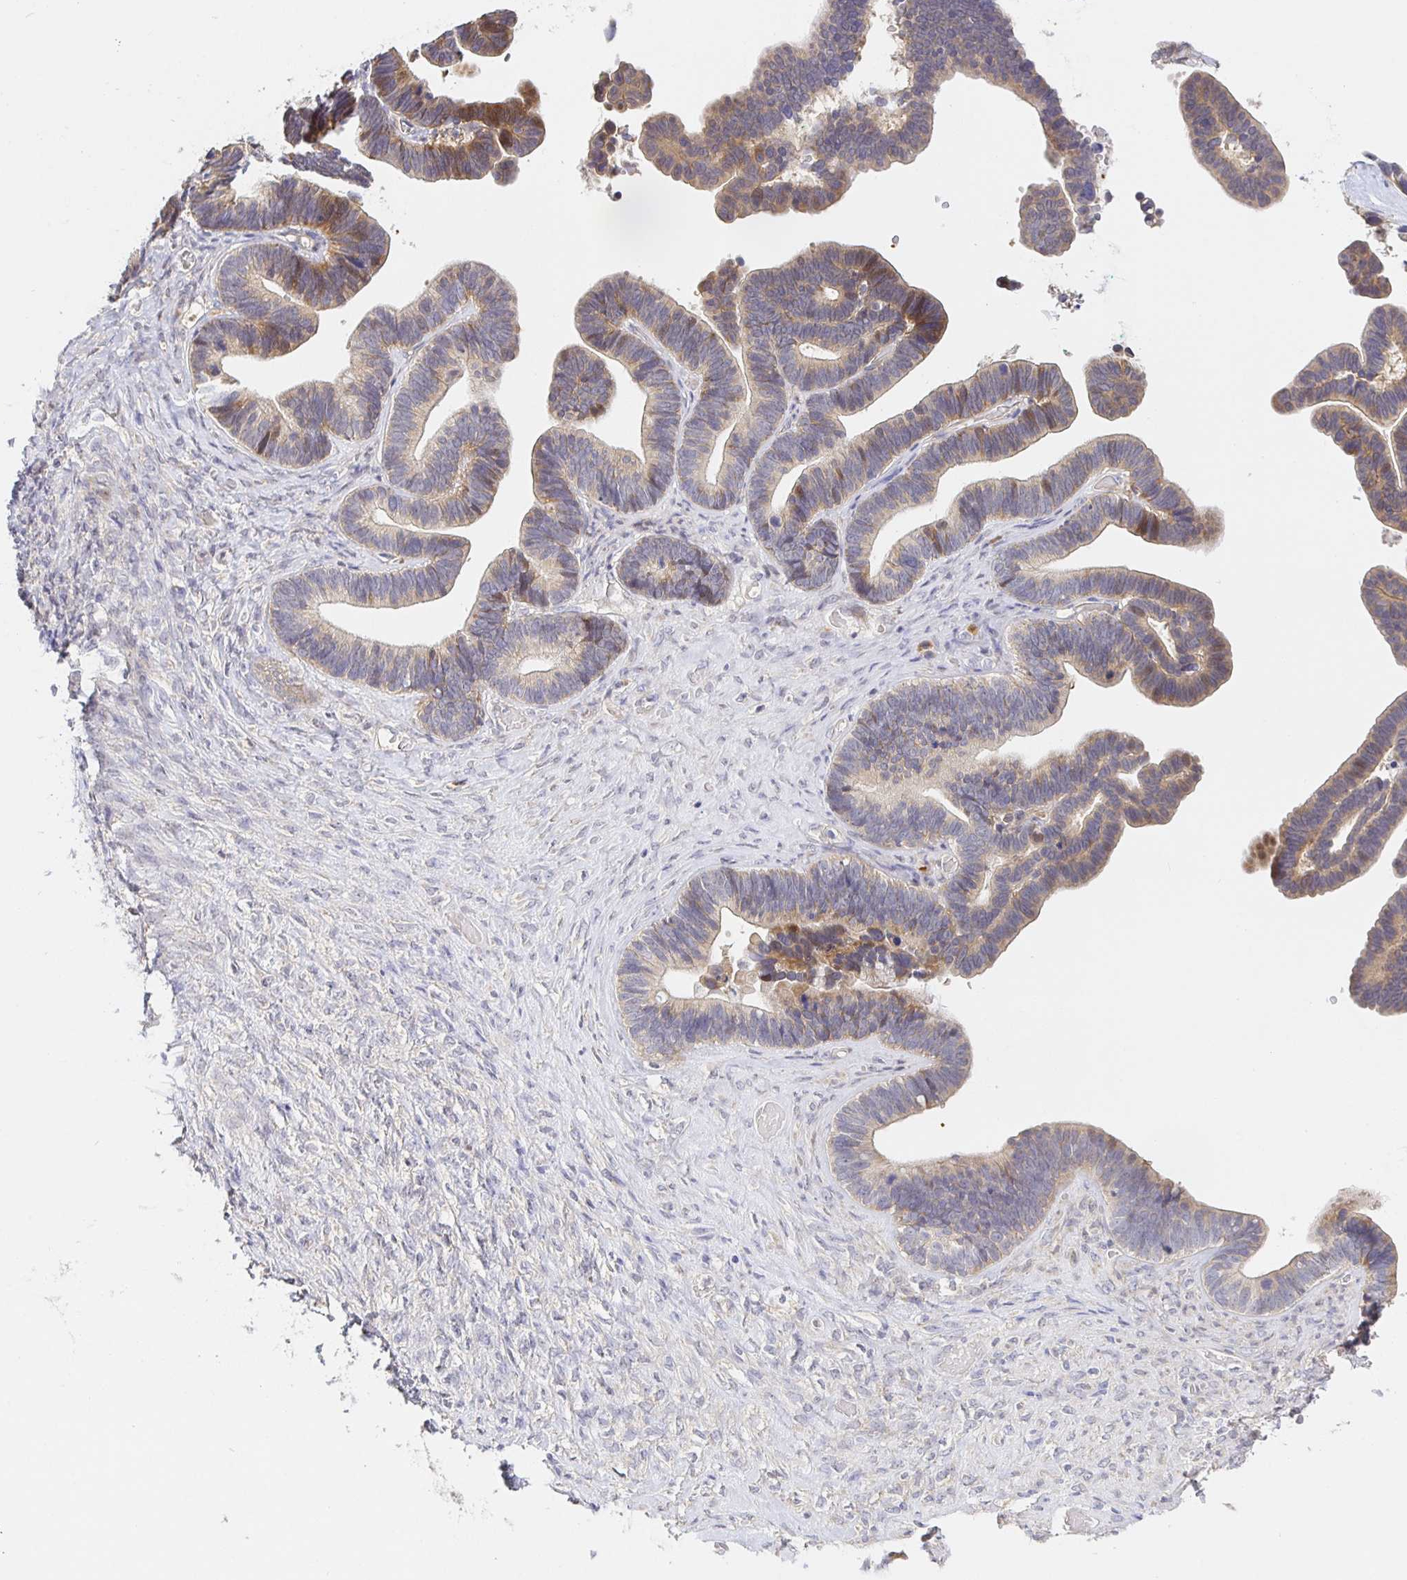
{"staining": {"intensity": "moderate", "quantity": "25%-75%", "location": "cytoplasmic/membranous"}, "tissue": "ovarian cancer", "cell_type": "Tumor cells", "image_type": "cancer", "snomed": [{"axis": "morphology", "description": "Cystadenocarcinoma, serous, NOS"}, {"axis": "topography", "description": "Ovary"}], "caption": "Immunohistochemistry (IHC) of human serous cystadenocarcinoma (ovarian) displays medium levels of moderate cytoplasmic/membranous staining in approximately 25%-75% of tumor cells. (DAB (3,3'-diaminobenzidine) IHC with brightfield microscopy, high magnification).", "gene": "ZDHHC11", "patient": {"sex": "female", "age": 56}}